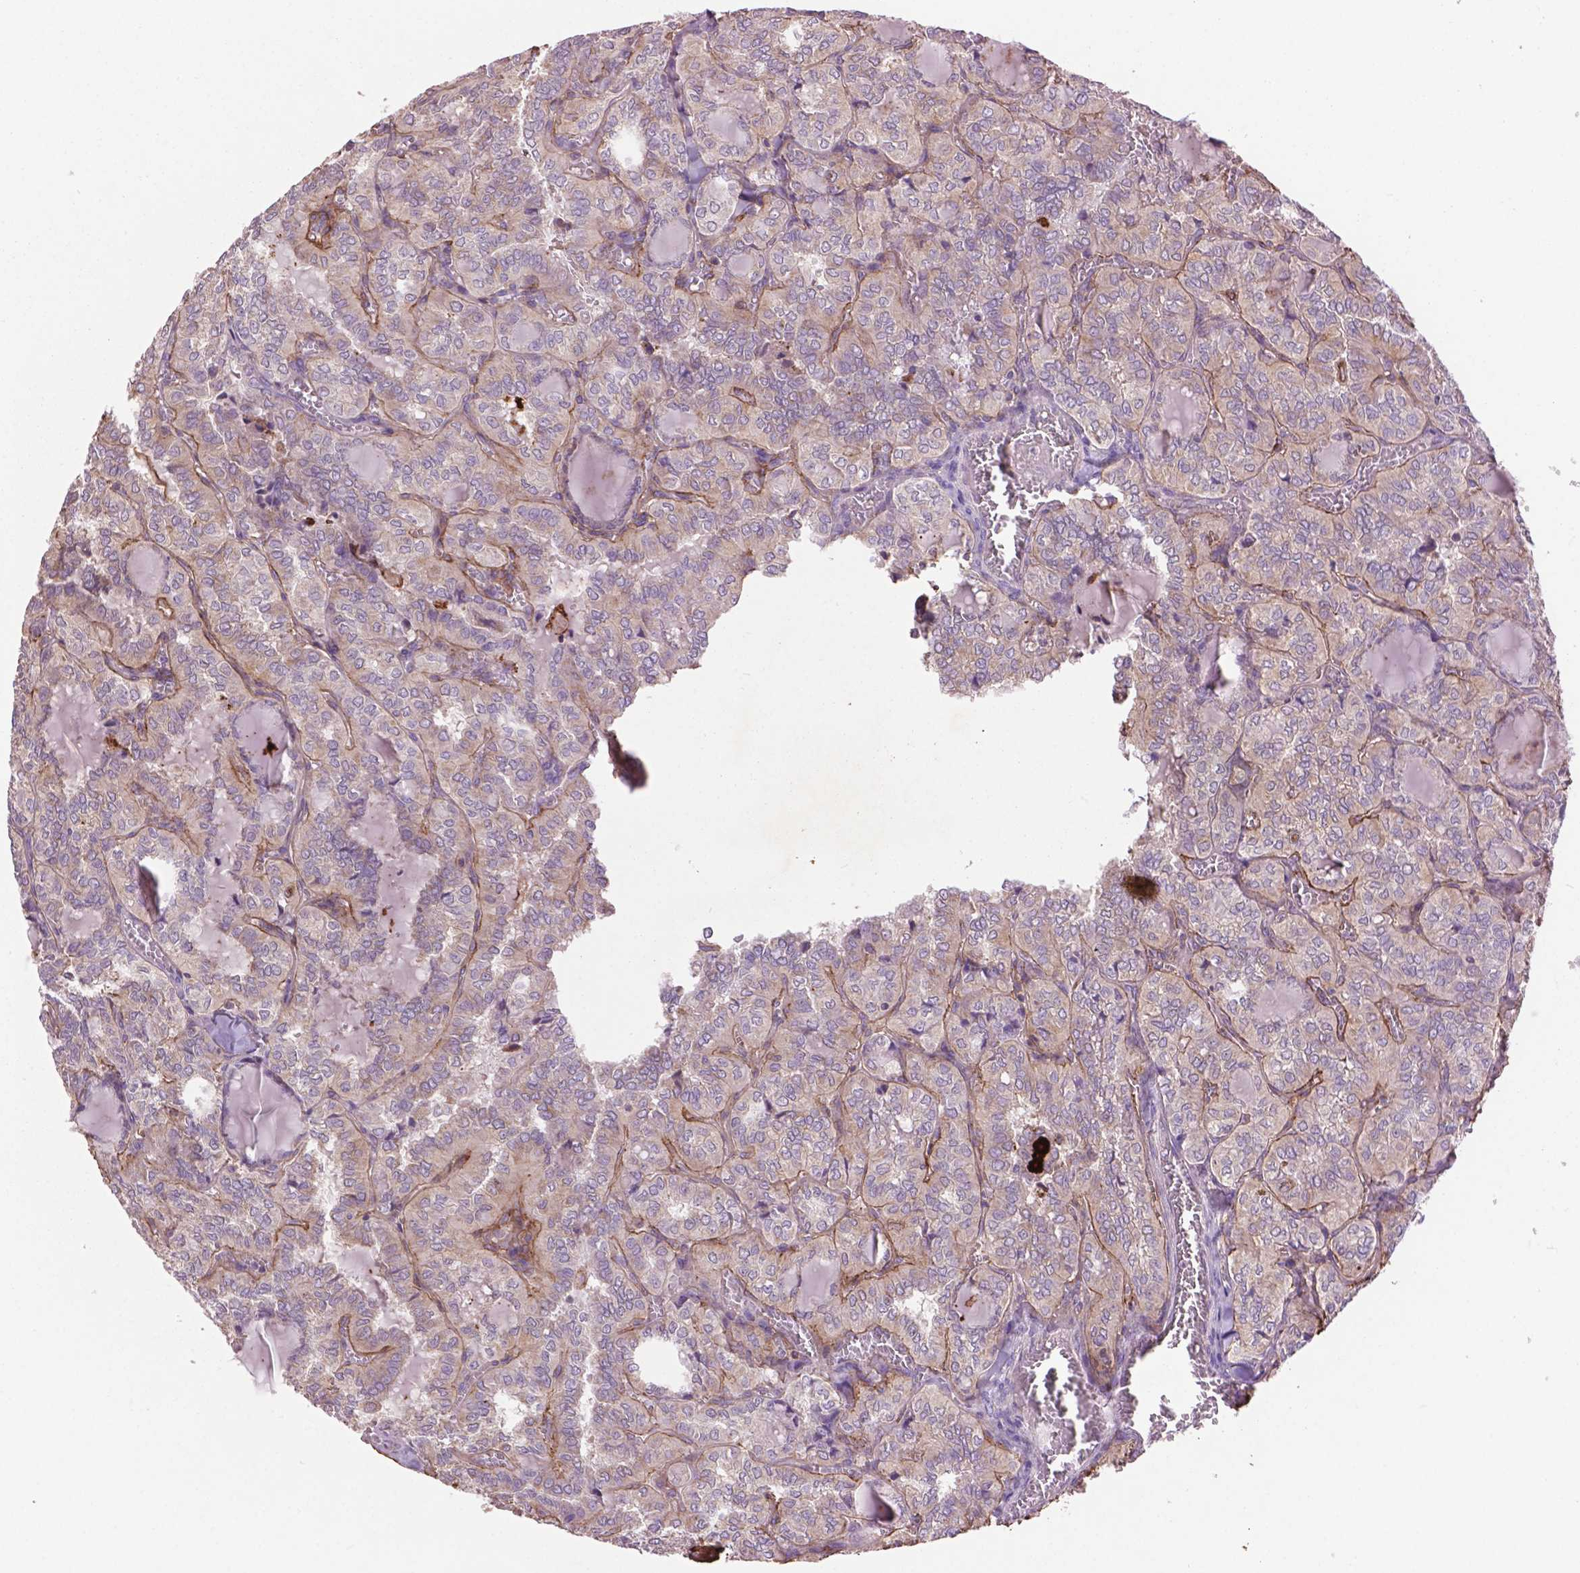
{"staining": {"intensity": "negative", "quantity": "none", "location": "none"}, "tissue": "thyroid cancer", "cell_type": "Tumor cells", "image_type": "cancer", "snomed": [{"axis": "morphology", "description": "Papillary adenocarcinoma, NOS"}, {"axis": "topography", "description": "Thyroid gland"}], "caption": "Micrograph shows no significant protein staining in tumor cells of thyroid papillary adenocarcinoma. Brightfield microscopy of IHC stained with DAB (3,3'-diaminobenzidine) (brown) and hematoxylin (blue), captured at high magnification.", "gene": "LRRC3C", "patient": {"sex": "female", "age": 41}}